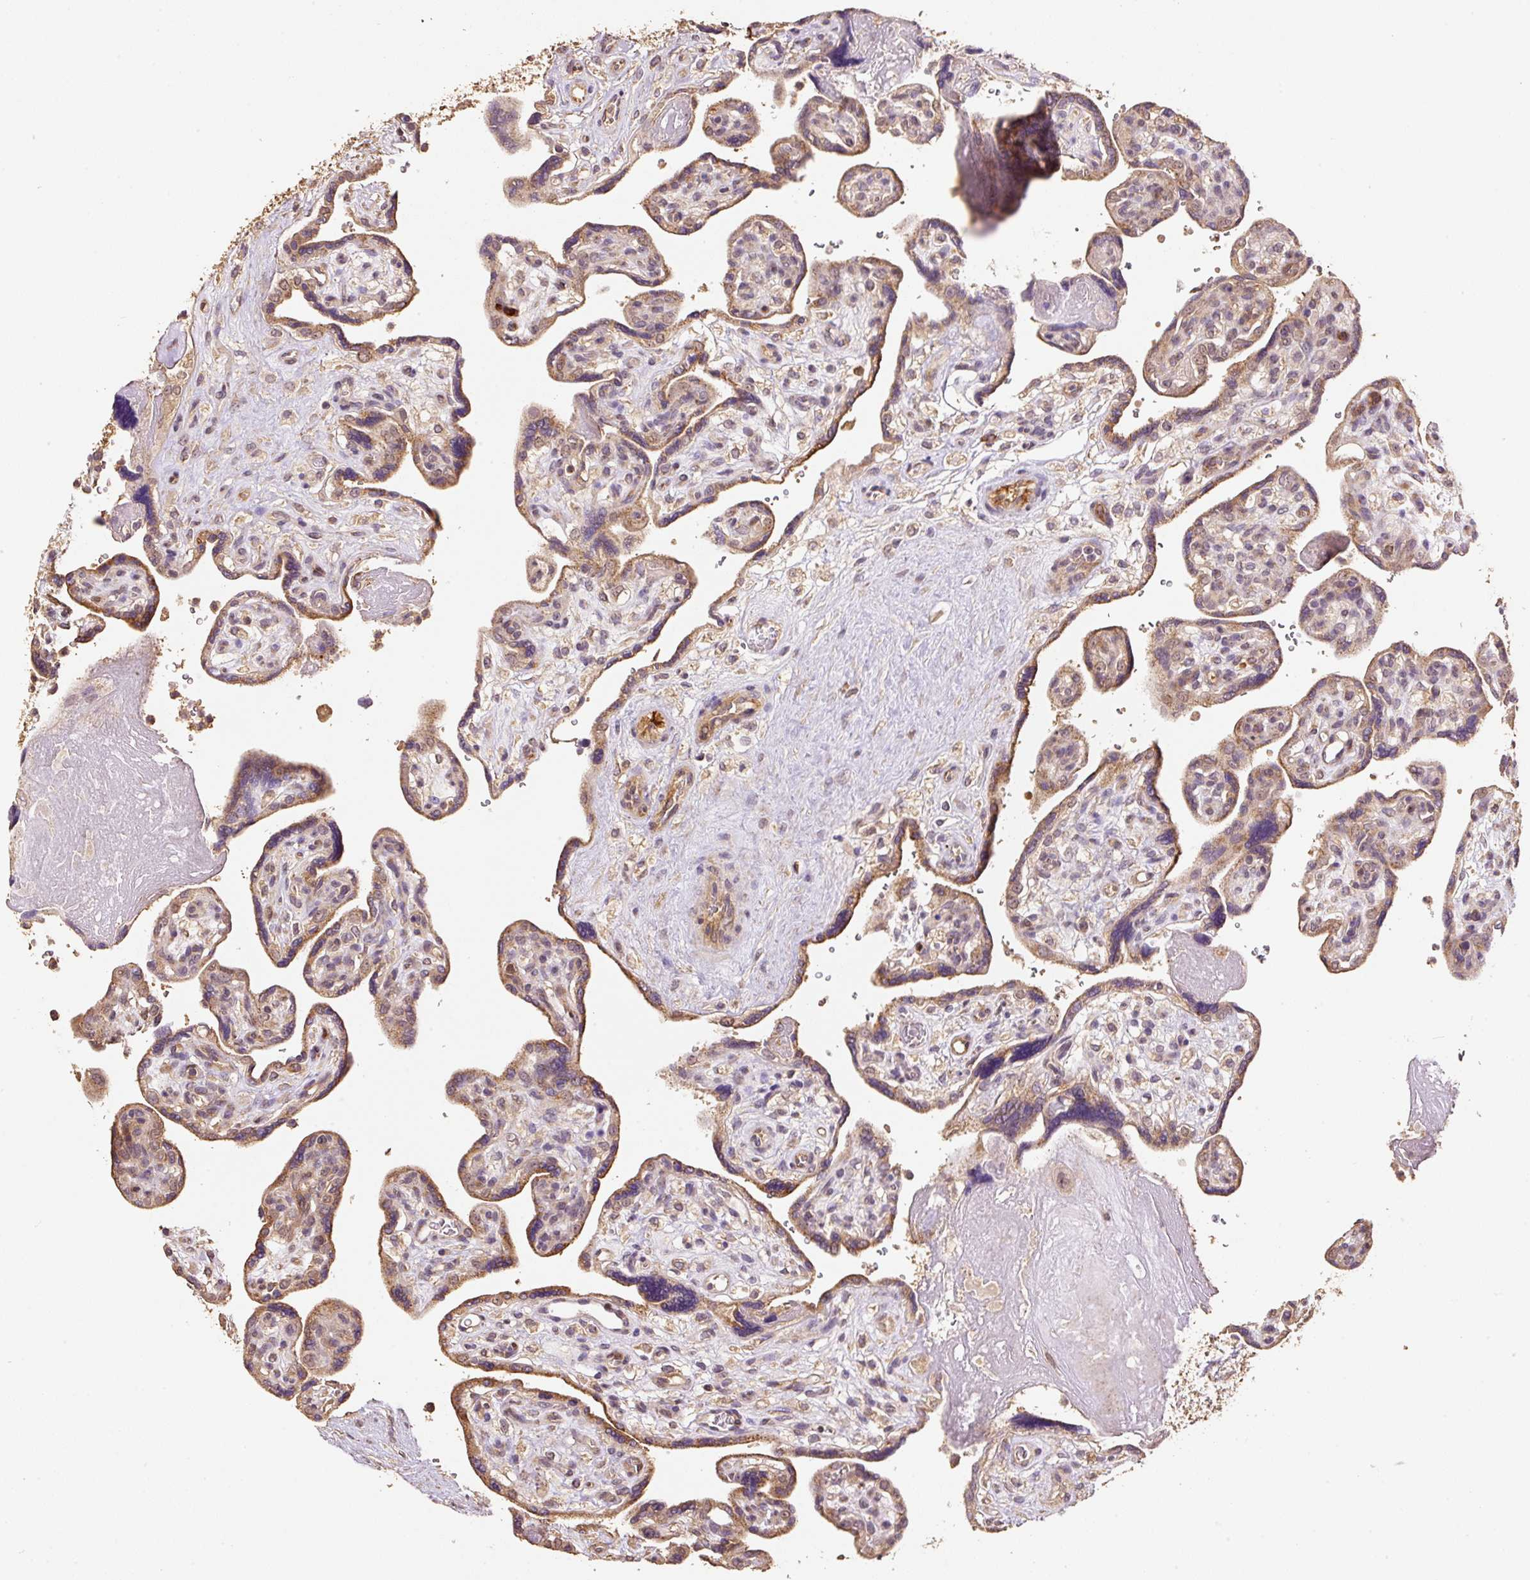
{"staining": {"intensity": "moderate", "quantity": ">75%", "location": "cytoplasmic/membranous"}, "tissue": "placenta", "cell_type": "Decidual cells", "image_type": "normal", "snomed": [{"axis": "morphology", "description": "Normal tissue, NOS"}, {"axis": "topography", "description": "Placenta"}], "caption": "About >75% of decidual cells in unremarkable placenta demonstrate moderate cytoplasmic/membranous protein expression as visualized by brown immunohistochemical staining.", "gene": "HERC2", "patient": {"sex": "female", "age": 39}}